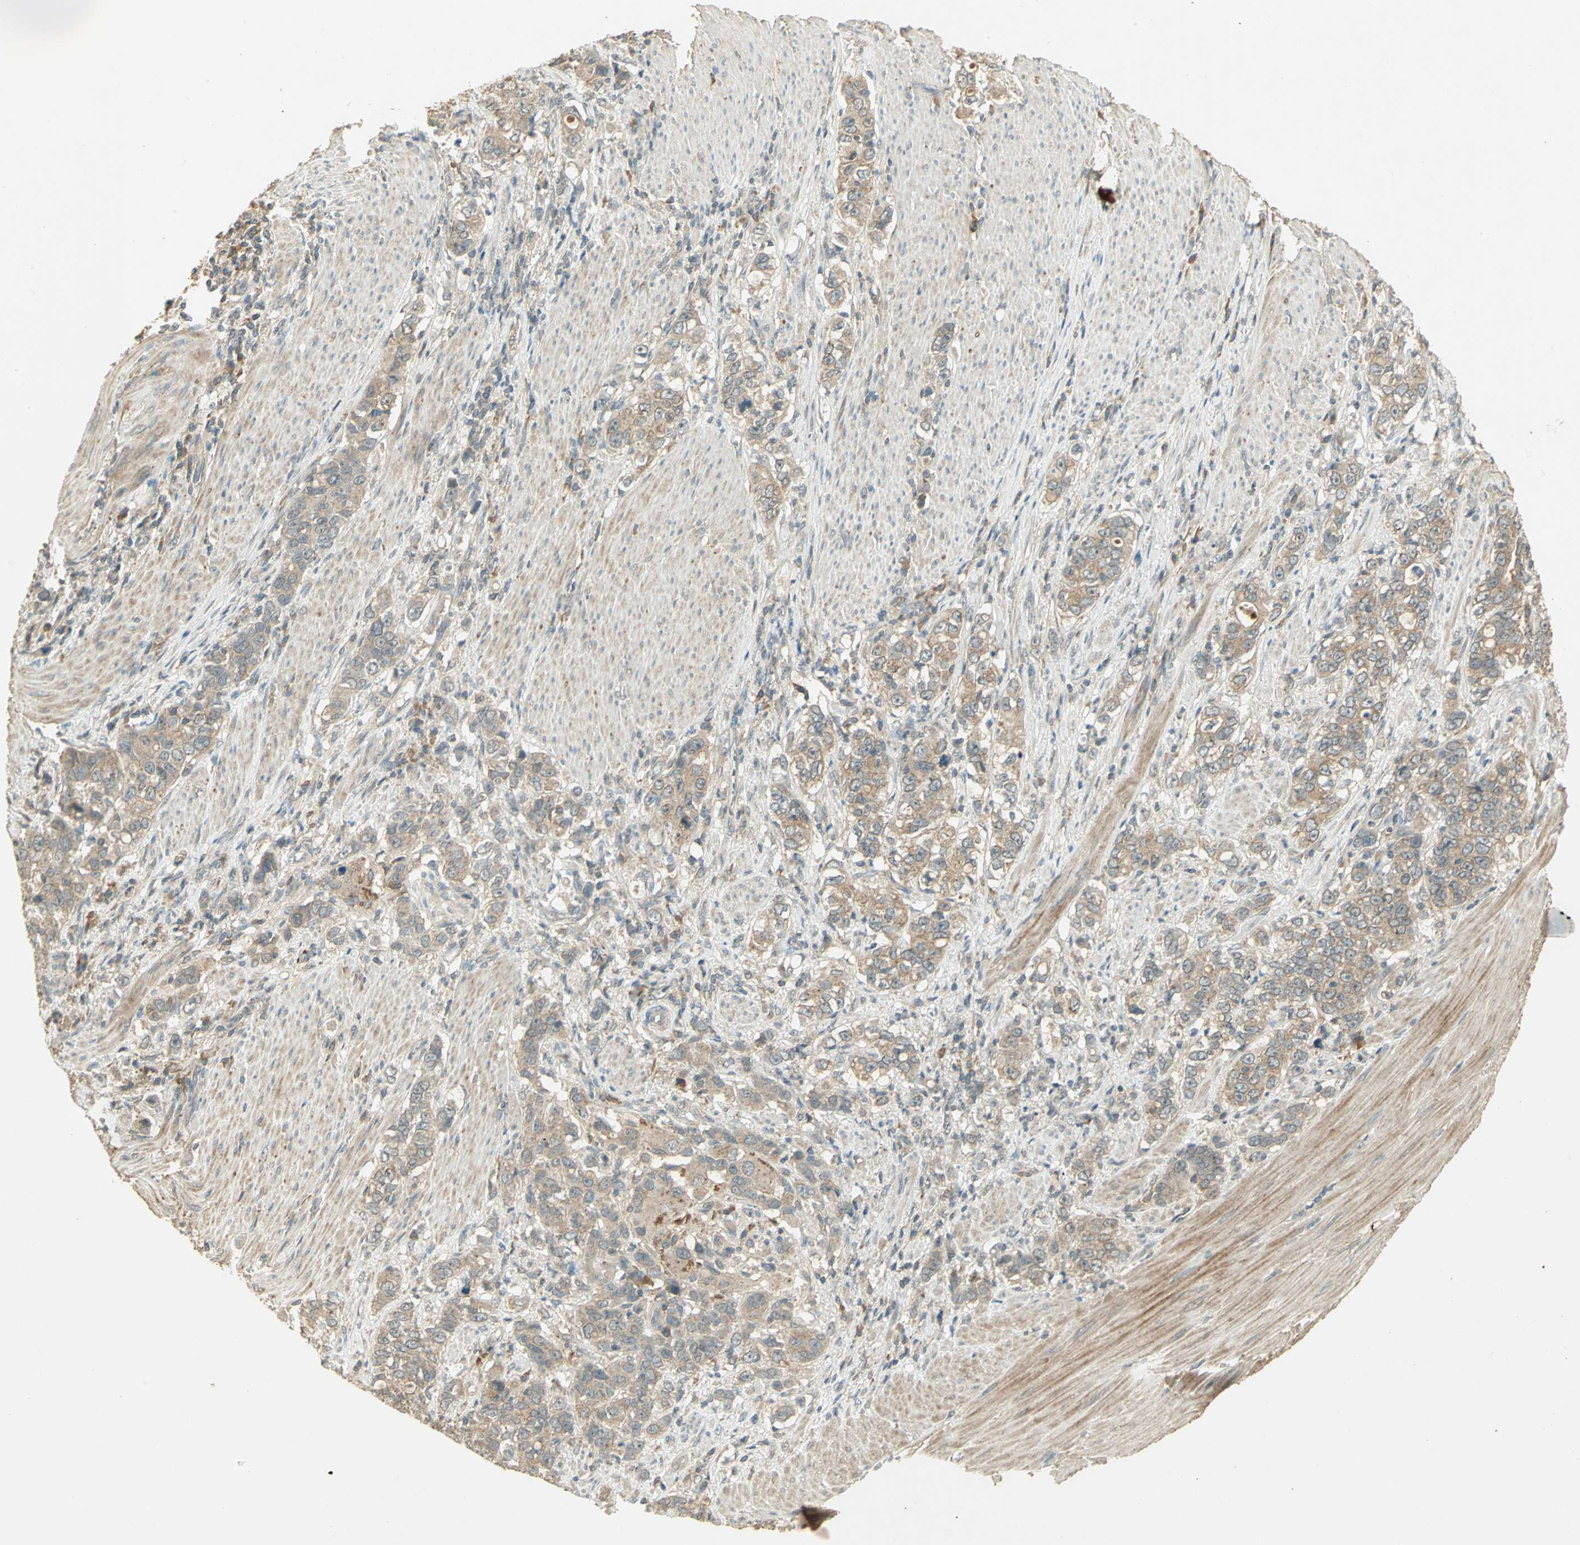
{"staining": {"intensity": "weak", "quantity": ">75%", "location": "cytoplasmic/membranous"}, "tissue": "stomach cancer", "cell_type": "Tumor cells", "image_type": "cancer", "snomed": [{"axis": "morphology", "description": "Adenocarcinoma, NOS"}, {"axis": "topography", "description": "Stomach, lower"}], "caption": "Brown immunohistochemical staining in adenocarcinoma (stomach) shows weak cytoplasmic/membranous positivity in about >75% of tumor cells. Immunohistochemistry (ihc) stains the protein of interest in brown and the nuclei are stained blue.", "gene": "KEAP1", "patient": {"sex": "female", "age": 72}}